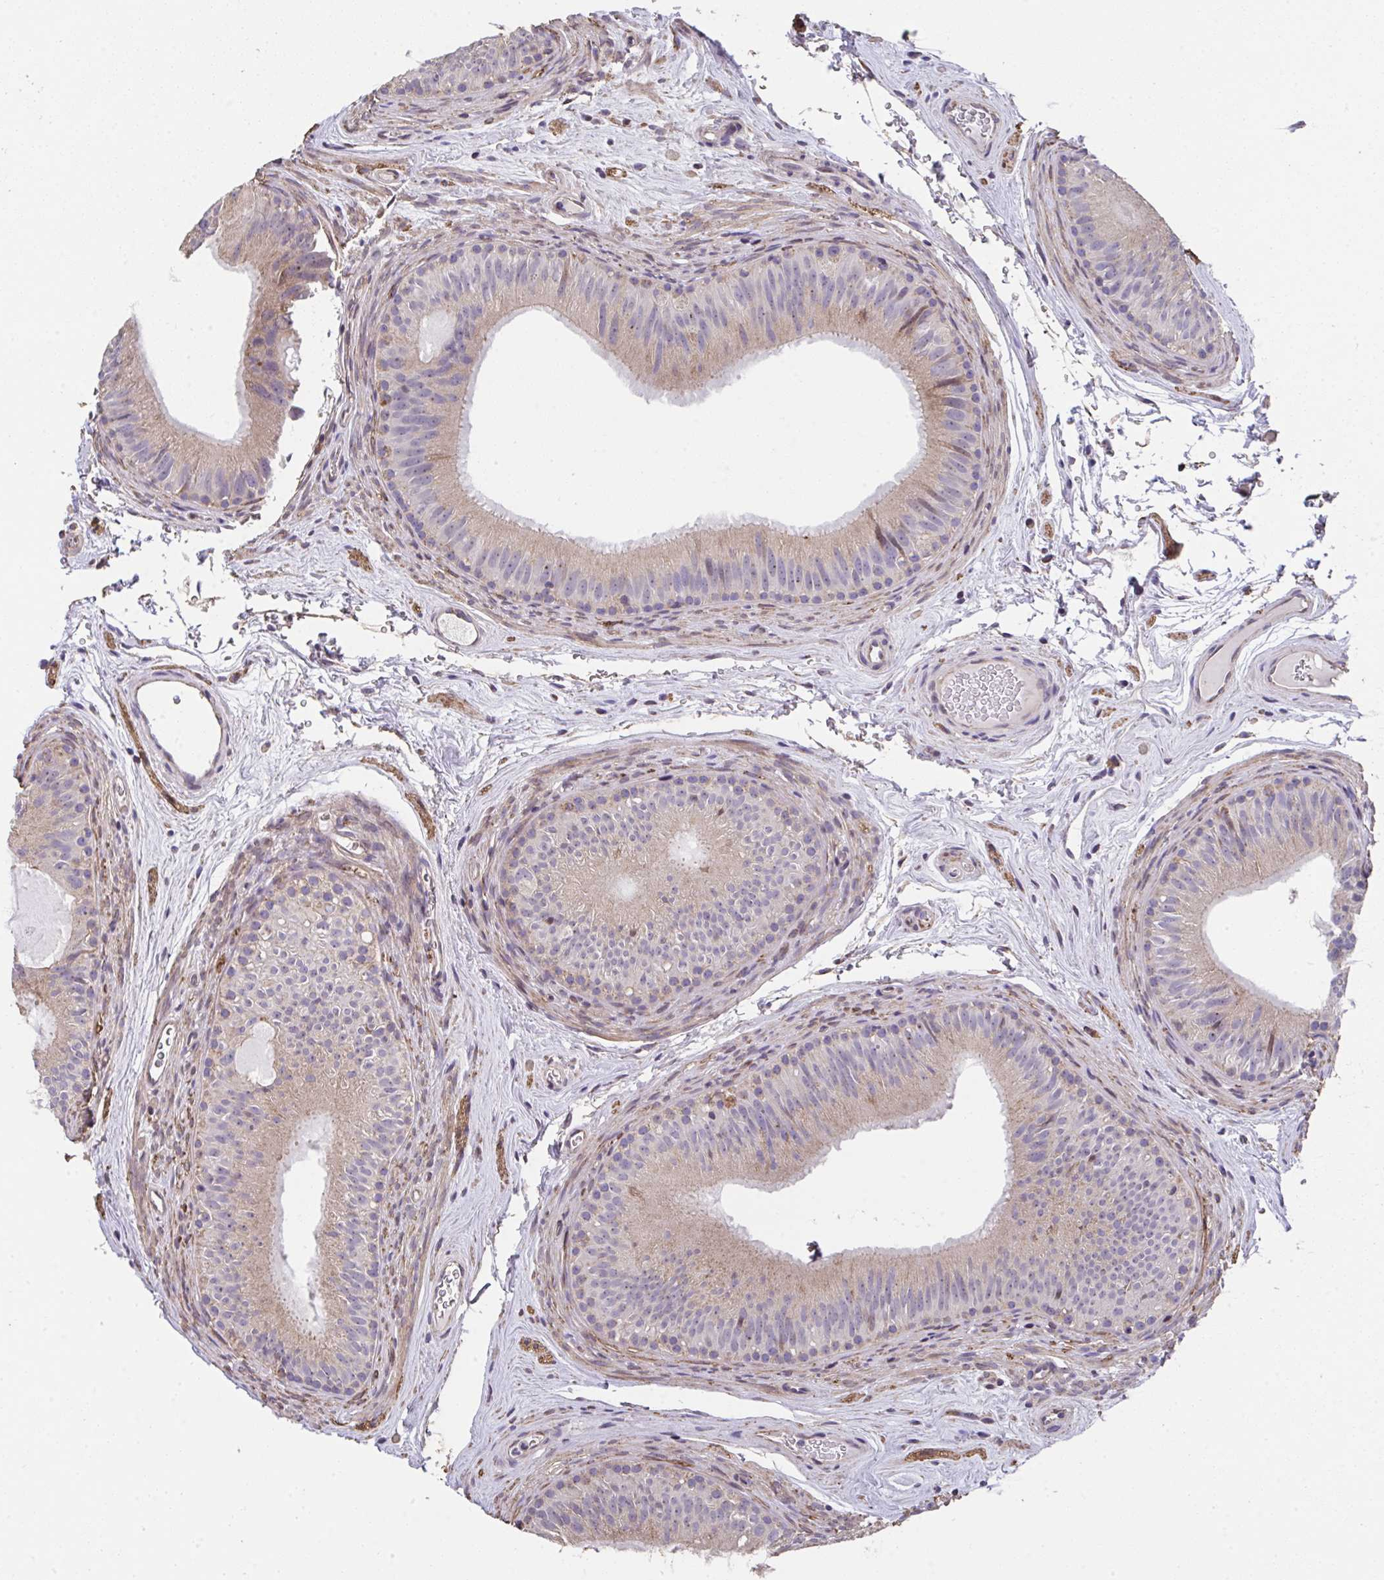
{"staining": {"intensity": "weak", "quantity": "25%-75%", "location": "cytoplasmic/membranous"}, "tissue": "epididymis", "cell_type": "Glandular cells", "image_type": "normal", "snomed": [{"axis": "morphology", "description": "Normal tissue, NOS"}, {"axis": "topography", "description": "Epididymis"}], "caption": "Immunohistochemical staining of unremarkable epididymis demonstrates 25%-75% levels of weak cytoplasmic/membranous protein positivity in about 25%-75% of glandular cells.", "gene": "RUNDC3B", "patient": {"sex": "male", "age": 44}}